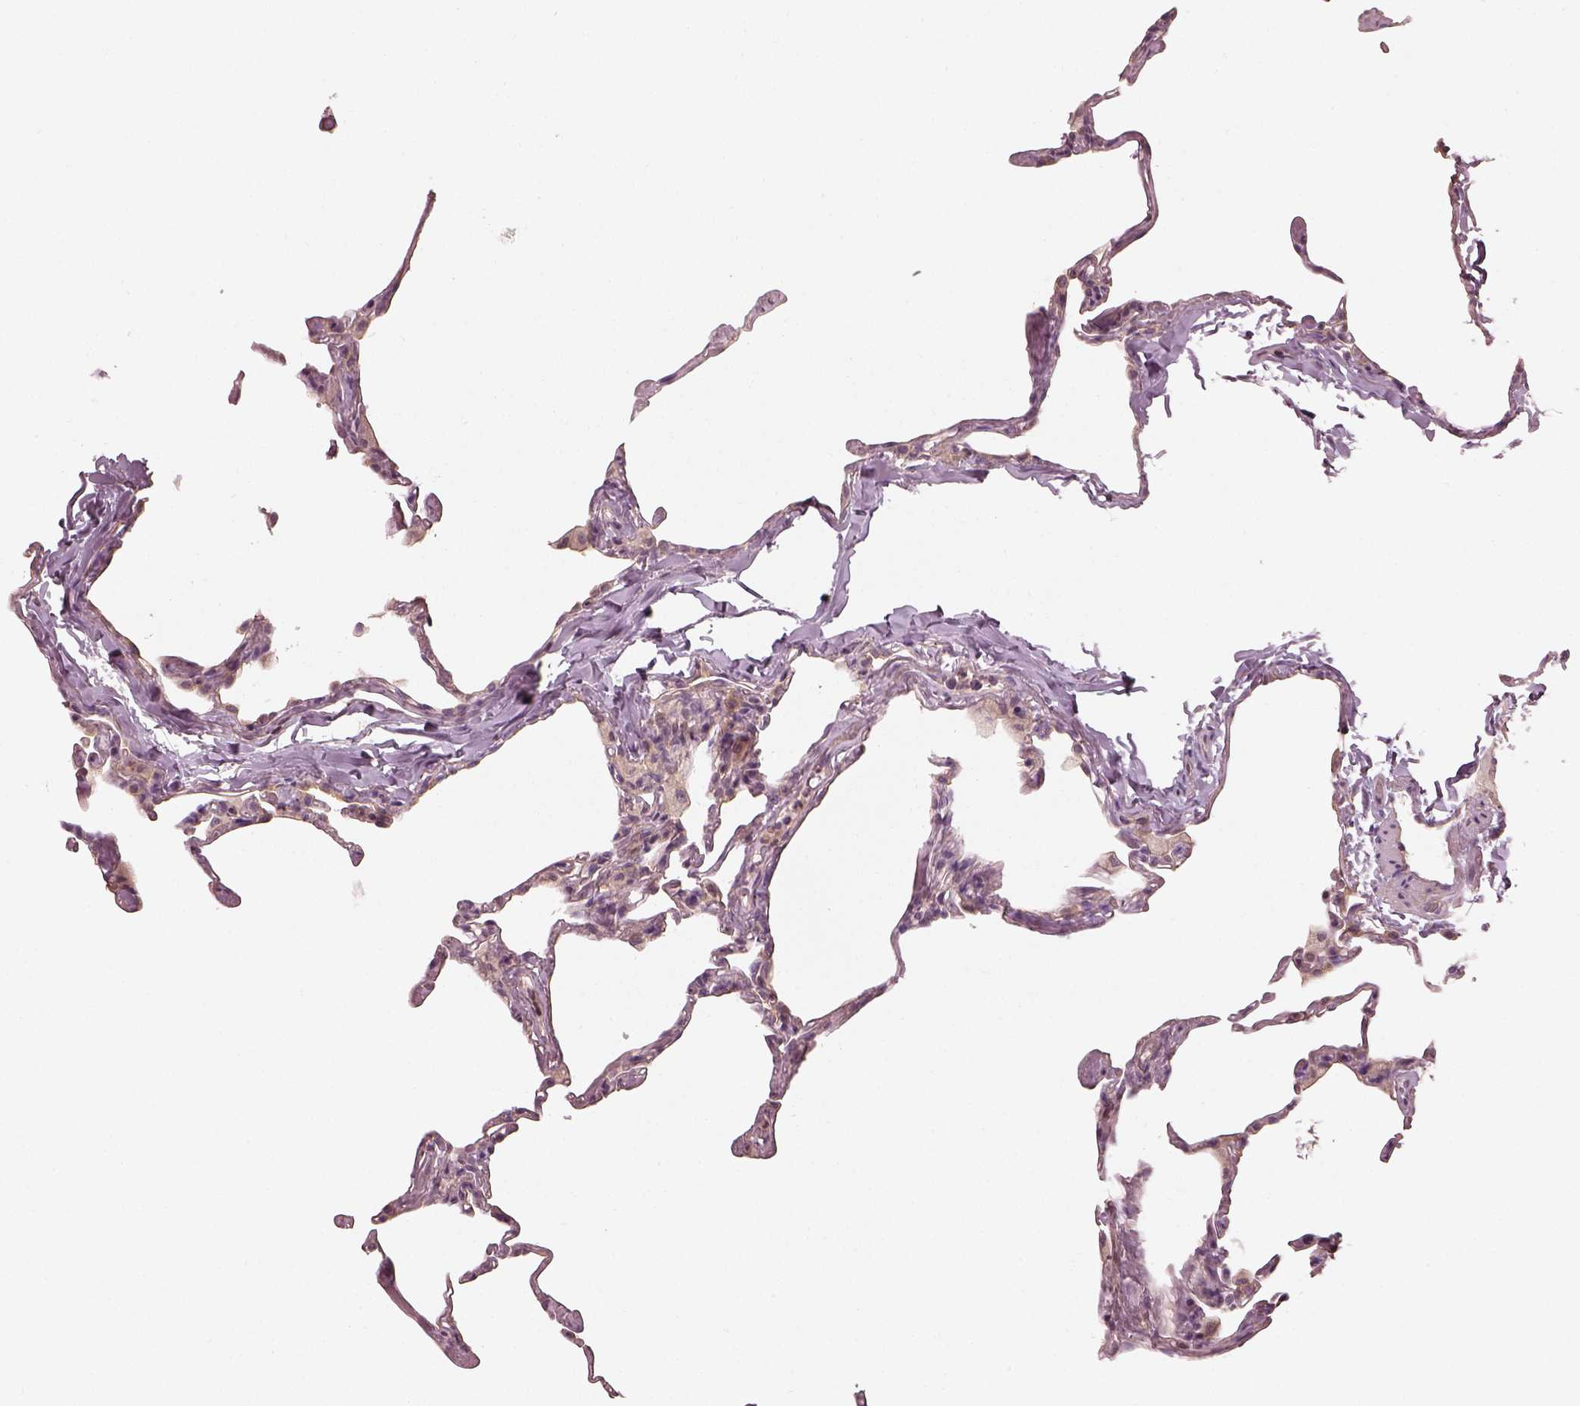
{"staining": {"intensity": "negative", "quantity": "none", "location": "none"}, "tissue": "lung", "cell_type": "Alveolar cells", "image_type": "normal", "snomed": [{"axis": "morphology", "description": "Normal tissue, NOS"}, {"axis": "topography", "description": "Lung"}], "caption": "Immunohistochemical staining of normal lung displays no significant expression in alveolar cells.", "gene": "FAM107B", "patient": {"sex": "male", "age": 65}}